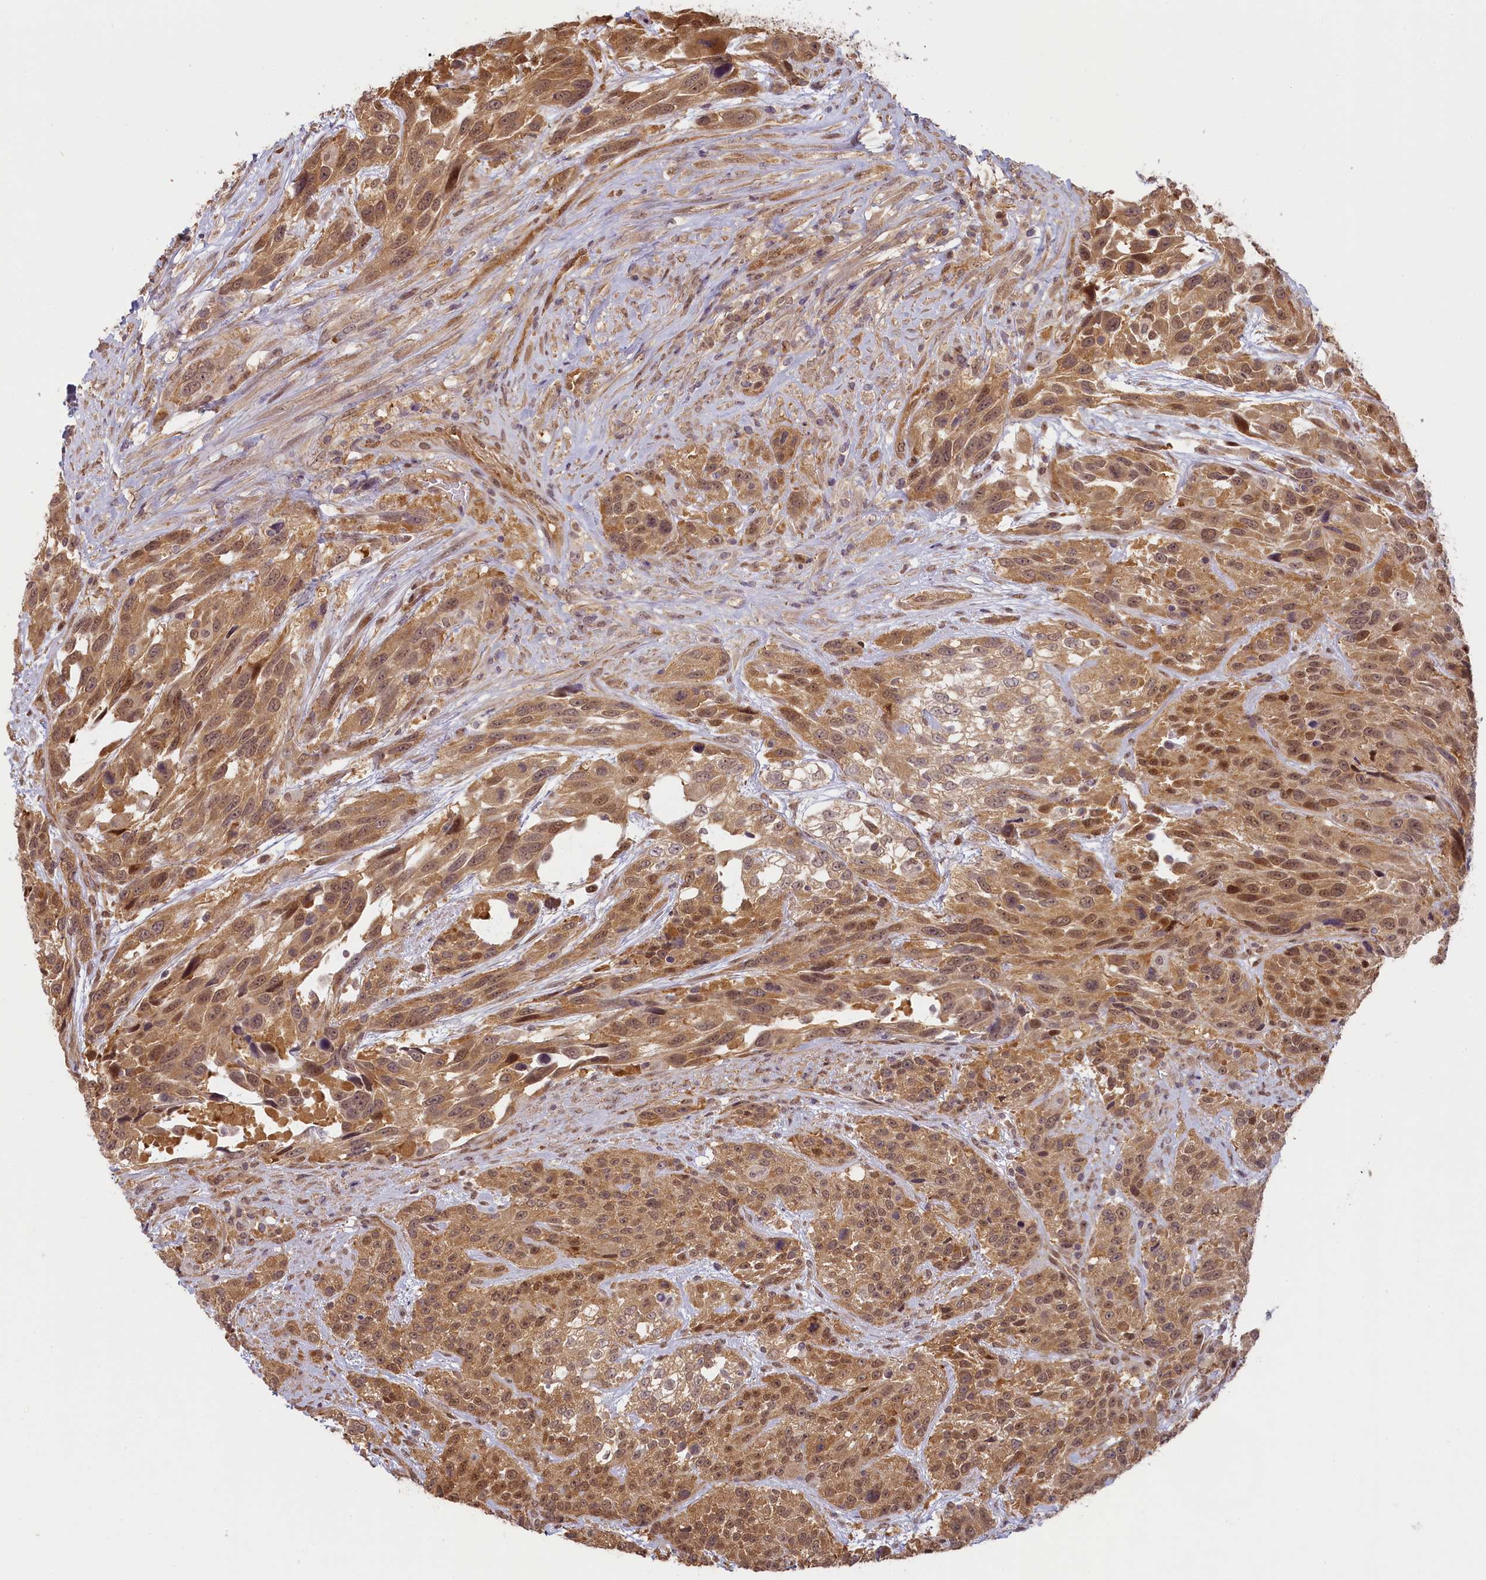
{"staining": {"intensity": "moderate", "quantity": ">75%", "location": "cytoplasmic/membranous,nuclear"}, "tissue": "urothelial cancer", "cell_type": "Tumor cells", "image_type": "cancer", "snomed": [{"axis": "morphology", "description": "Urothelial carcinoma, High grade"}, {"axis": "topography", "description": "Urinary bladder"}], "caption": "A brown stain highlights moderate cytoplasmic/membranous and nuclear expression of a protein in human urothelial cancer tumor cells.", "gene": "C19orf44", "patient": {"sex": "female", "age": 70}}